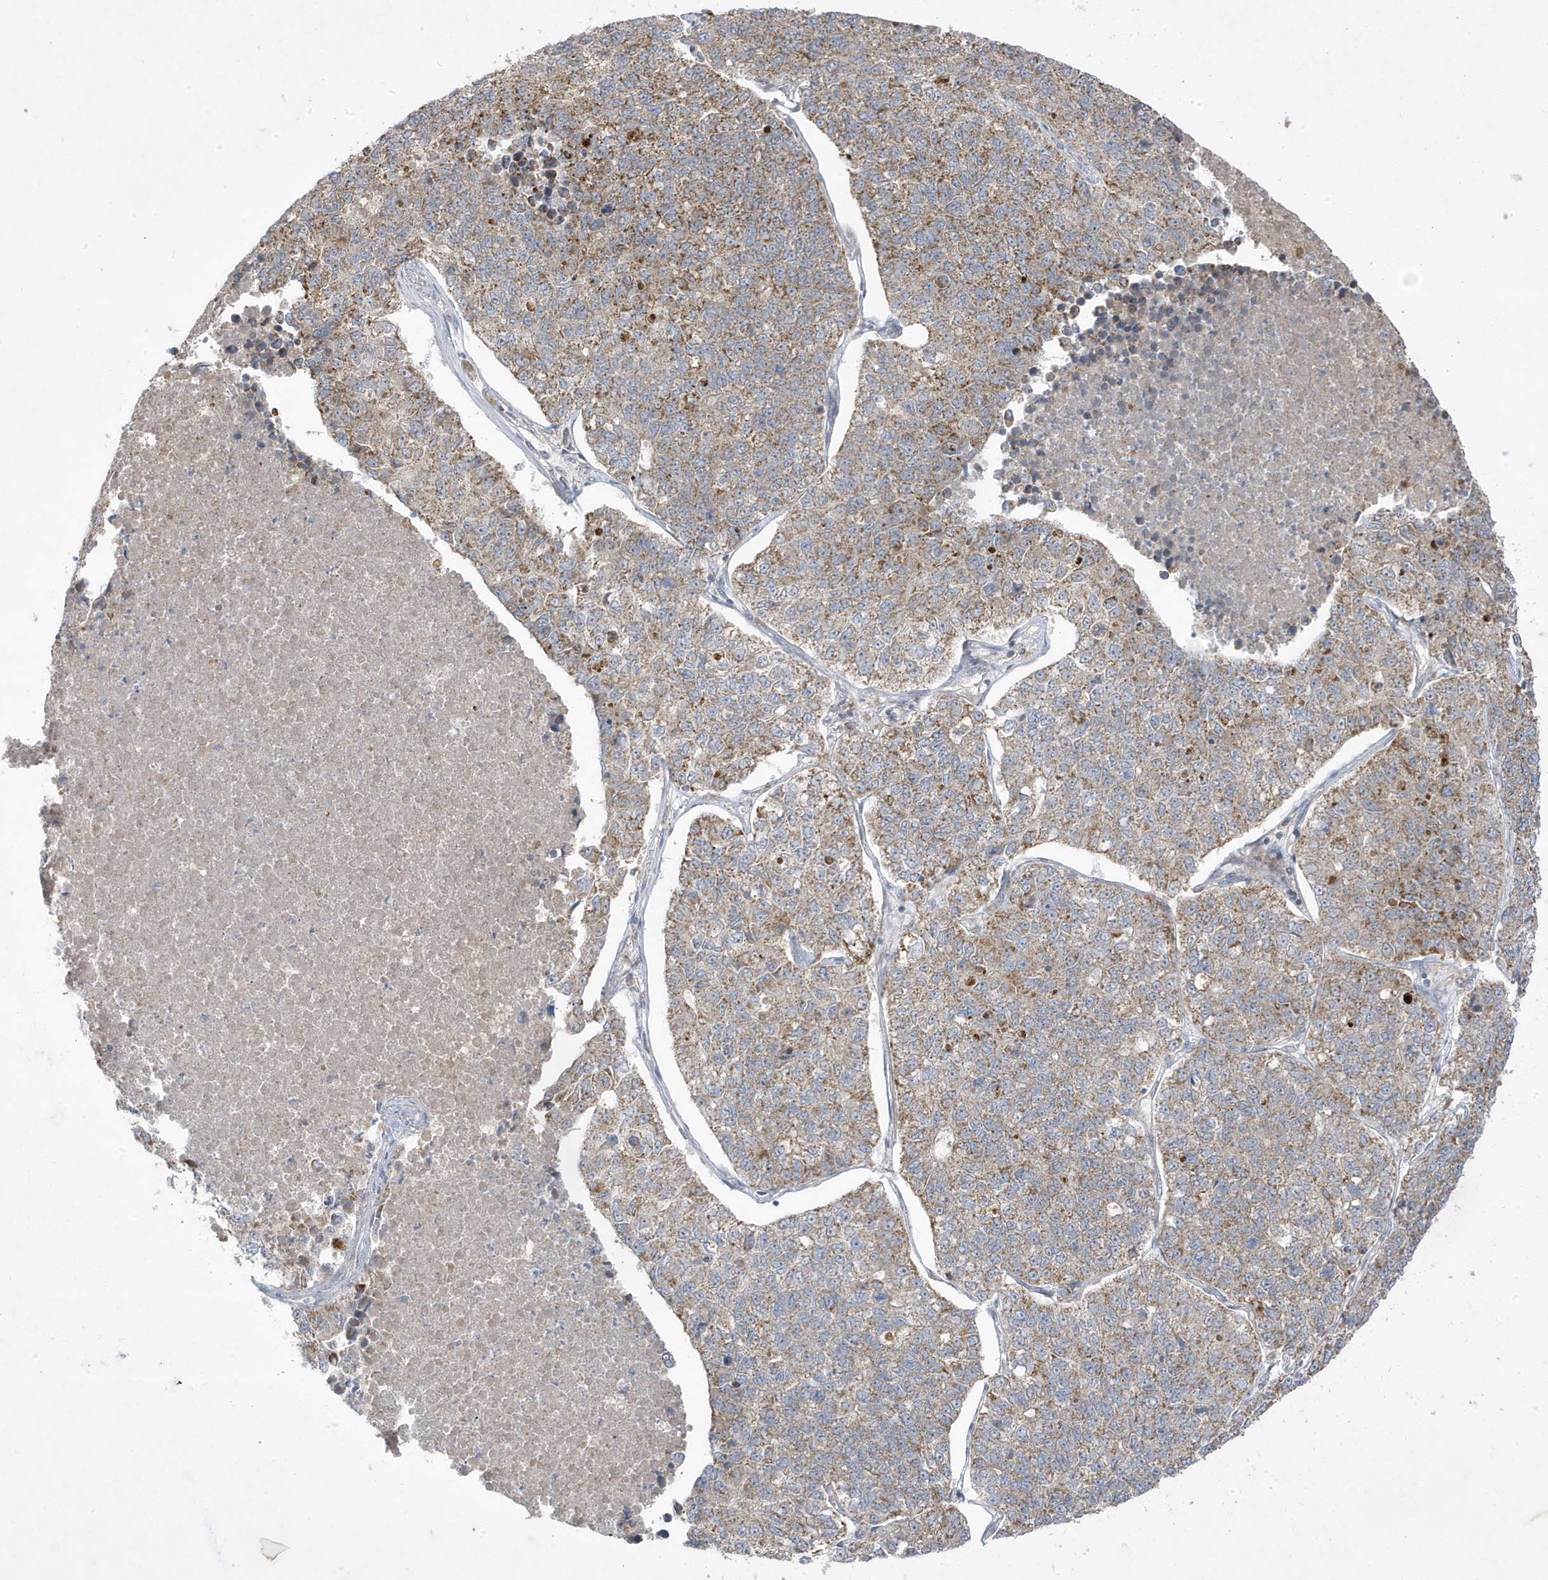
{"staining": {"intensity": "moderate", "quantity": "25%-75%", "location": "cytoplasmic/membranous"}, "tissue": "lung cancer", "cell_type": "Tumor cells", "image_type": "cancer", "snomed": [{"axis": "morphology", "description": "Adenocarcinoma, NOS"}, {"axis": "topography", "description": "Lung"}], "caption": "About 25%-75% of tumor cells in adenocarcinoma (lung) exhibit moderate cytoplasmic/membranous protein positivity as visualized by brown immunohistochemical staining.", "gene": "ADAMTSL3", "patient": {"sex": "male", "age": 49}}